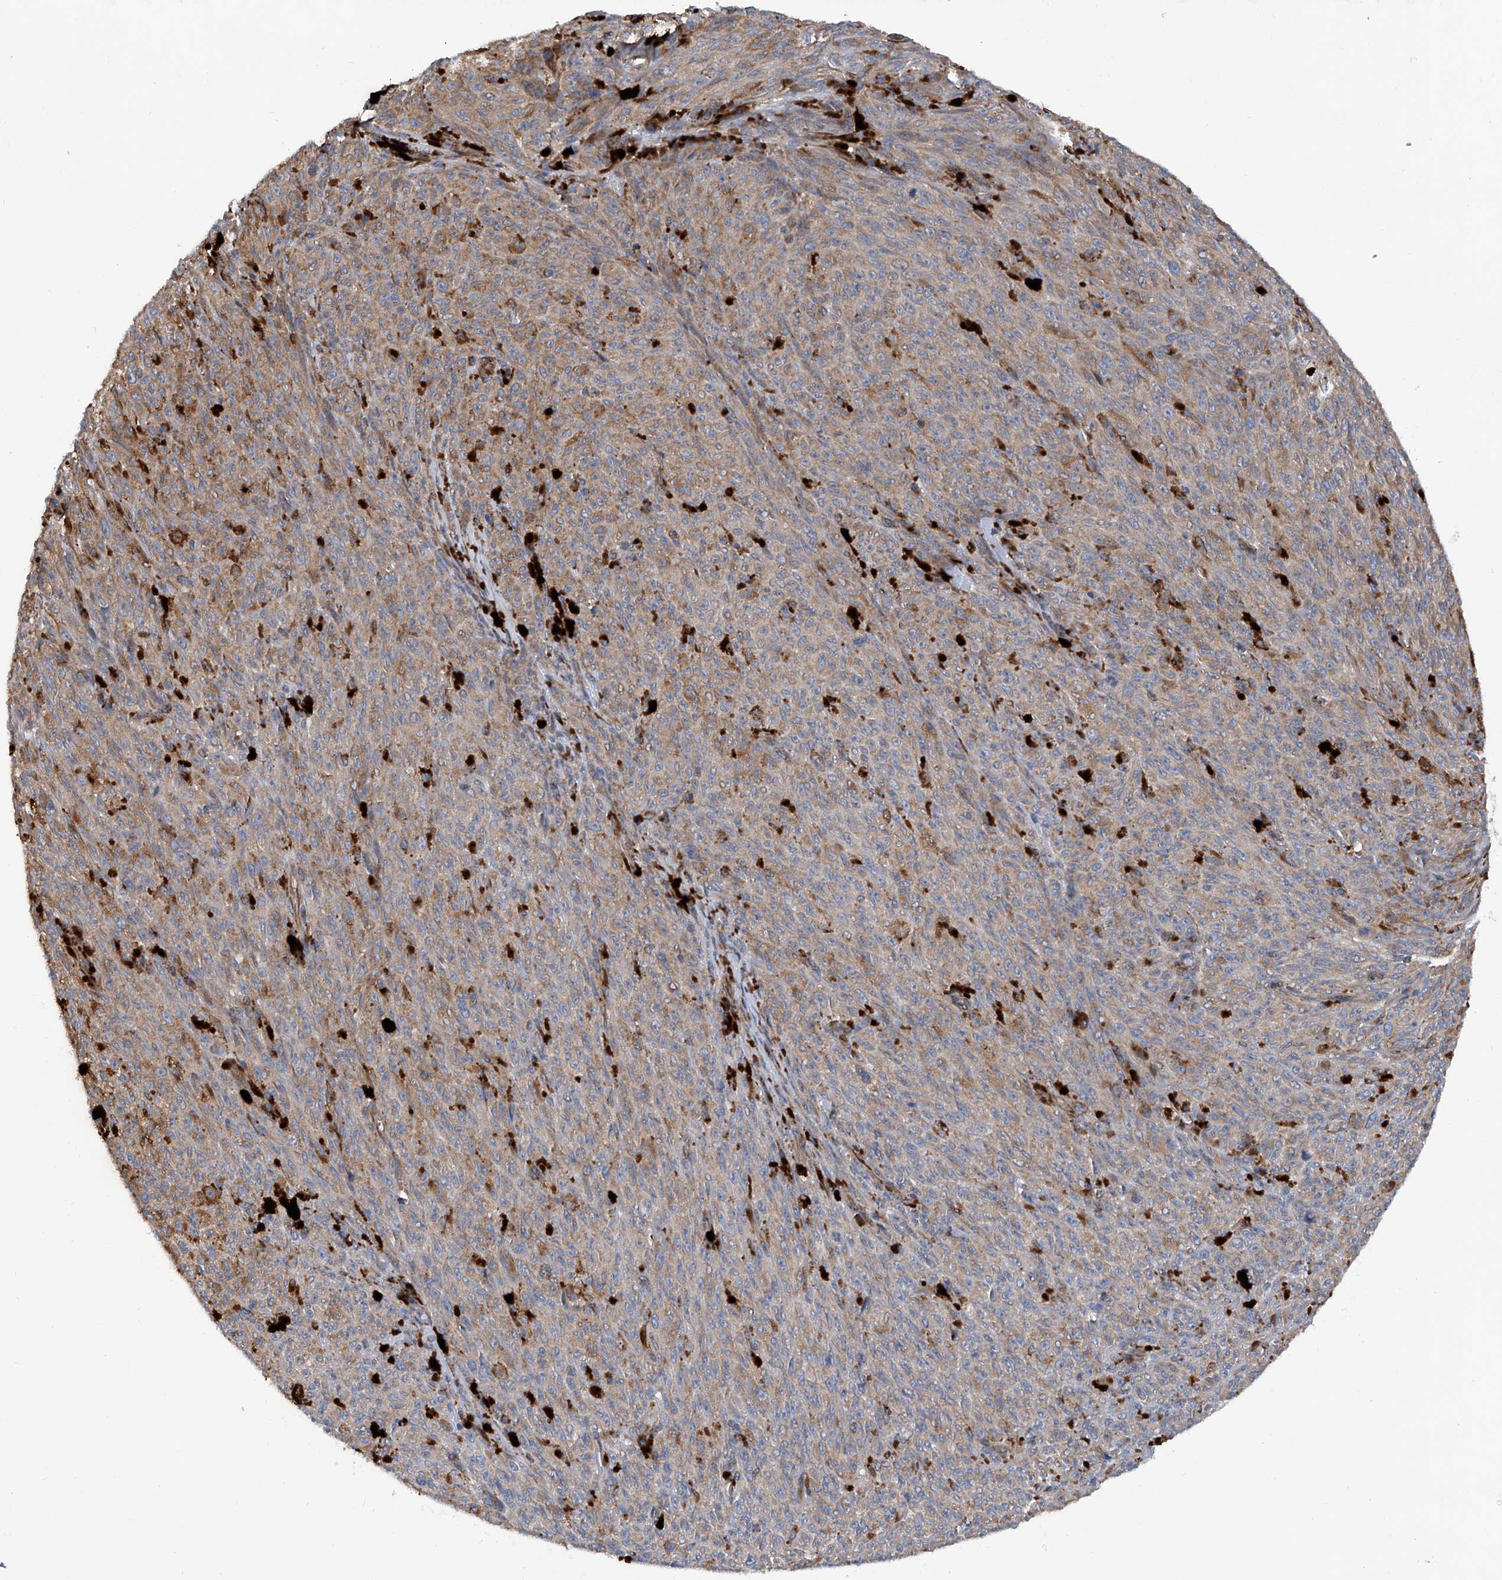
{"staining": {"intensity": "moderate", "quantity": "25%-75%", "location": "cytoplasmic/membranous"}, "tissue": "melanoma", "cell_type": "Tumor cells", "image_type": "cancer", "snomed": [{"axis": "morphology", "description": "Malignant melanoma, NOS"}, {"axis": "topography", "description": "Skin"}], "caption": "Immunohistochemical staining of malignant melanoma exhibits moderate cytoplasmic/membranous protein expression in about 25%-75% of tumor cells.", "gene": "ASCC3", "patient": {"sex": "female", "age": 82}}